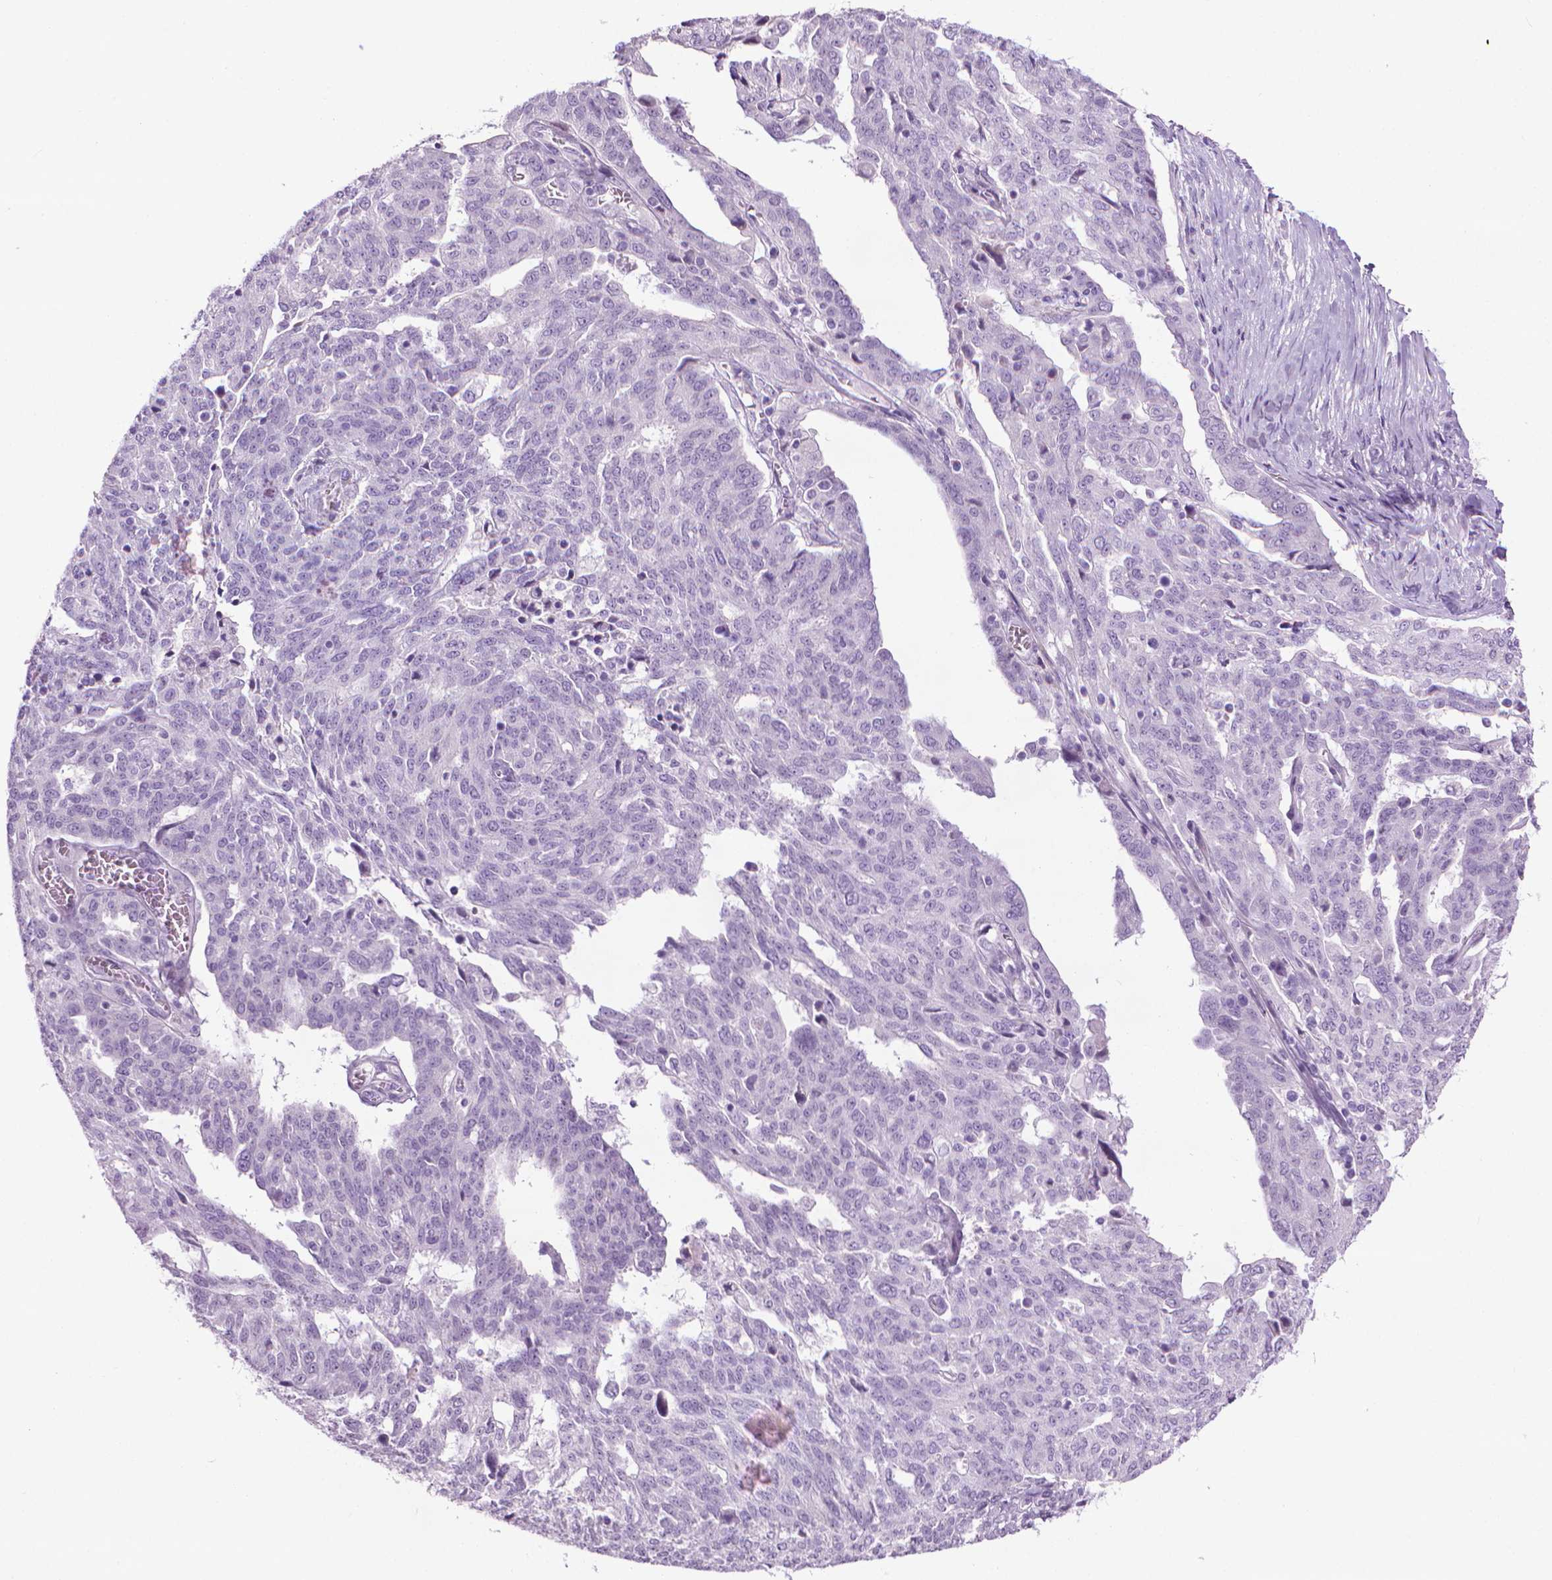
{"staining": {"intensity": "negative", "quantity": "none", "location": "none"}, "tissue": "ovarian cancer", "cell_type": "Tumor cells", "image_type": "cancer", "snomed": [{"axis": "morphology", "description": "Cystadenocarcinoma, serous, NOS"}, {"axis": "topography", "description": "Ovary"}], "caption": "The image displays no staining of tumor cells in ovarian cancer.", "gene": "DNAI7", "patient": {"sex": "female", "age": 67}}